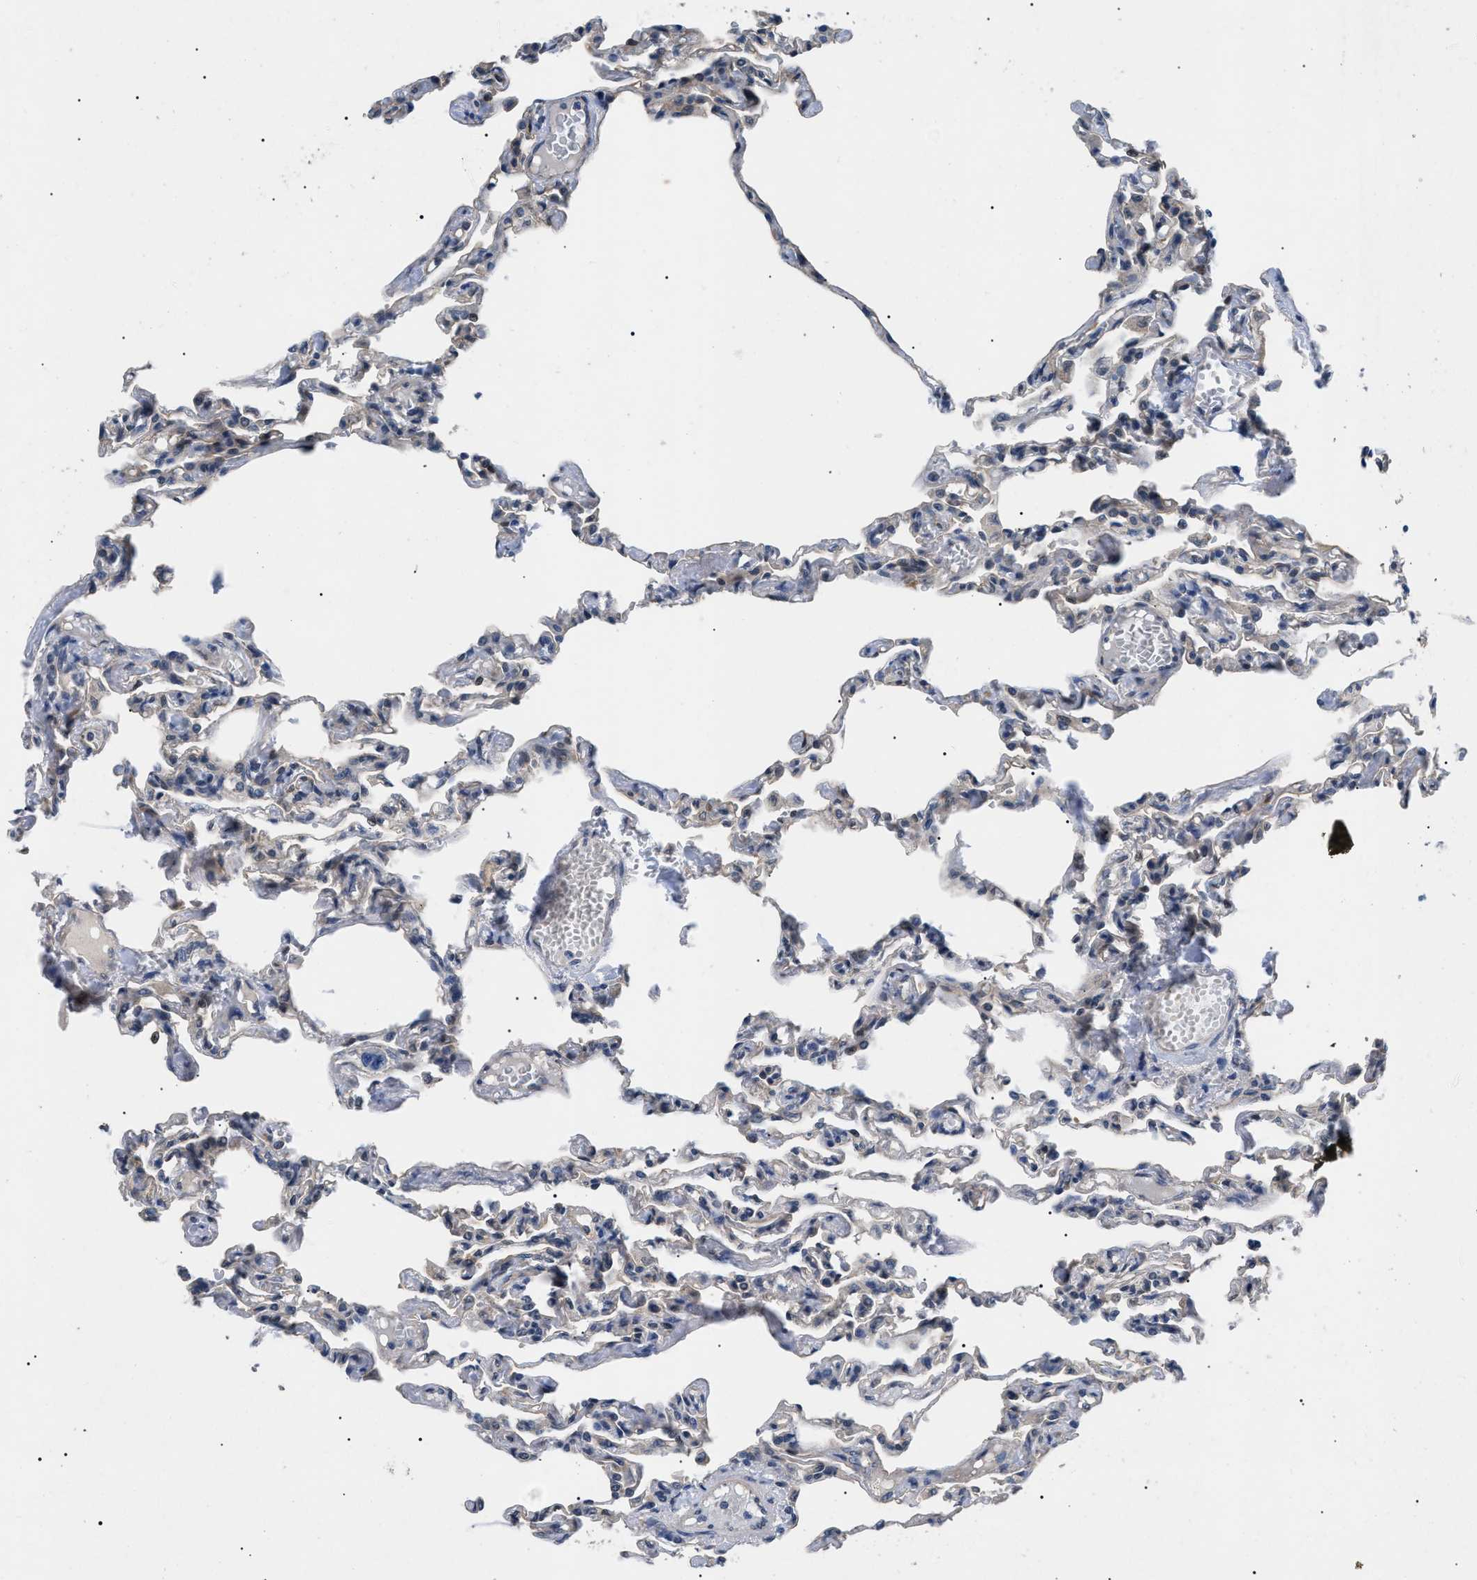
{"staining": {"intensity": "weak", "quantity": "25%-75%", "location": "cytoplasmic/membranous"}, "tissue": "lung", "cell_type": "Alveolar cells", "image_type": "normal", "snomed": [{"axis": "morphology", "description": "Normal tissue, NOS"}, {"axis": "topography", "description": "Lung"}], "caption": "A micrograph of lung stained for a protein exhibits weak cytoplasmic/membranous brown staining in alveolar cells.", "gene": "CRCP", "patient": {"sex": "male", "age": 21}}